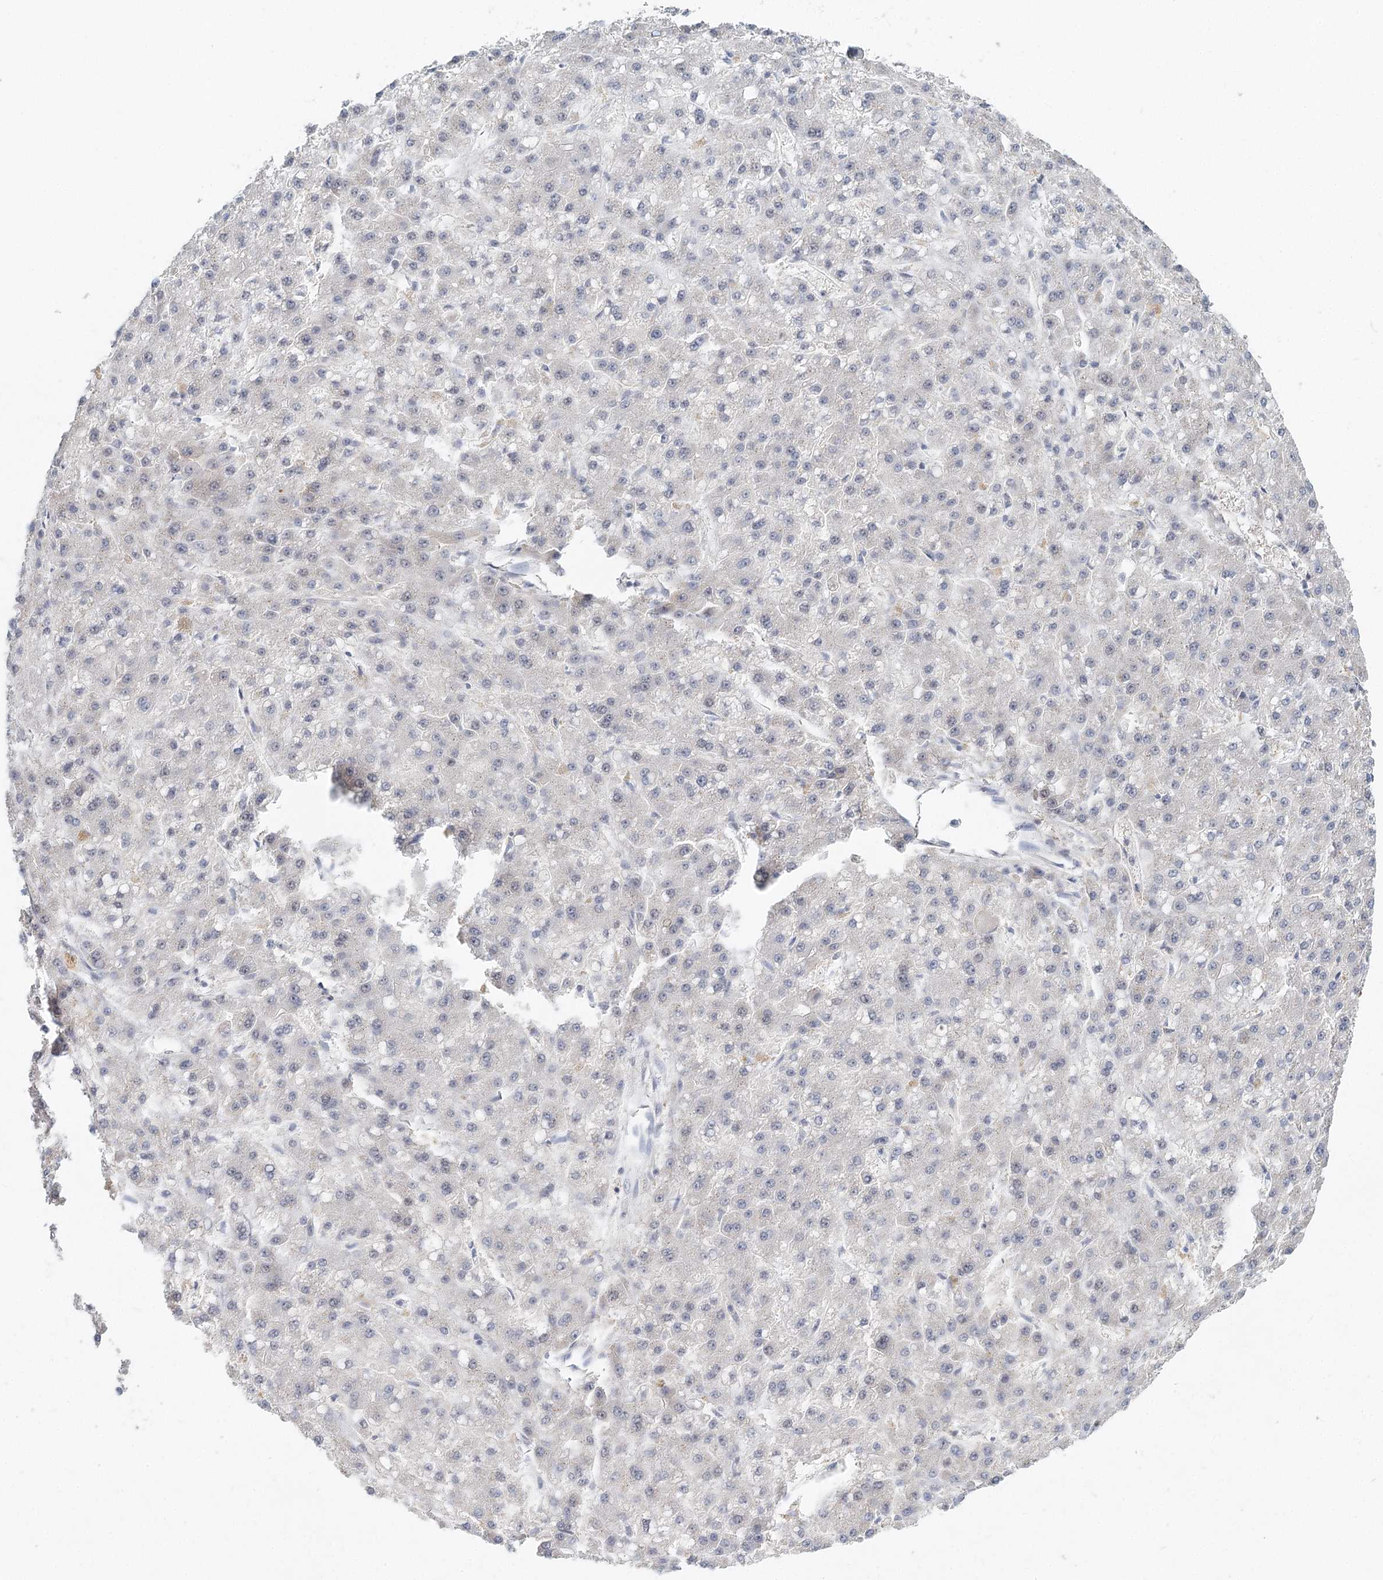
{"staining": {"intensity": "negative", "quantity": "none", "location": "none"}, "tissue": "liver cancer", "cell_type": "Tumor cells", "image_type": "cancer", "snomed": [{"axis": "morphology", "description": "Carcinoma, Hepatocellular, NOS"}, {"axis": "topography", "description": "Liver"}], "caption": "Immunohistochemistry (IHC) histopathology image of neoplastic tissue: human liver cancer (hepatocellular carcinoma) stained with DAB exhibits no significant protein positivity in tumor cells.", "gene": "CDC42SE2", "patient": {"sex": "male", "age": 67}}